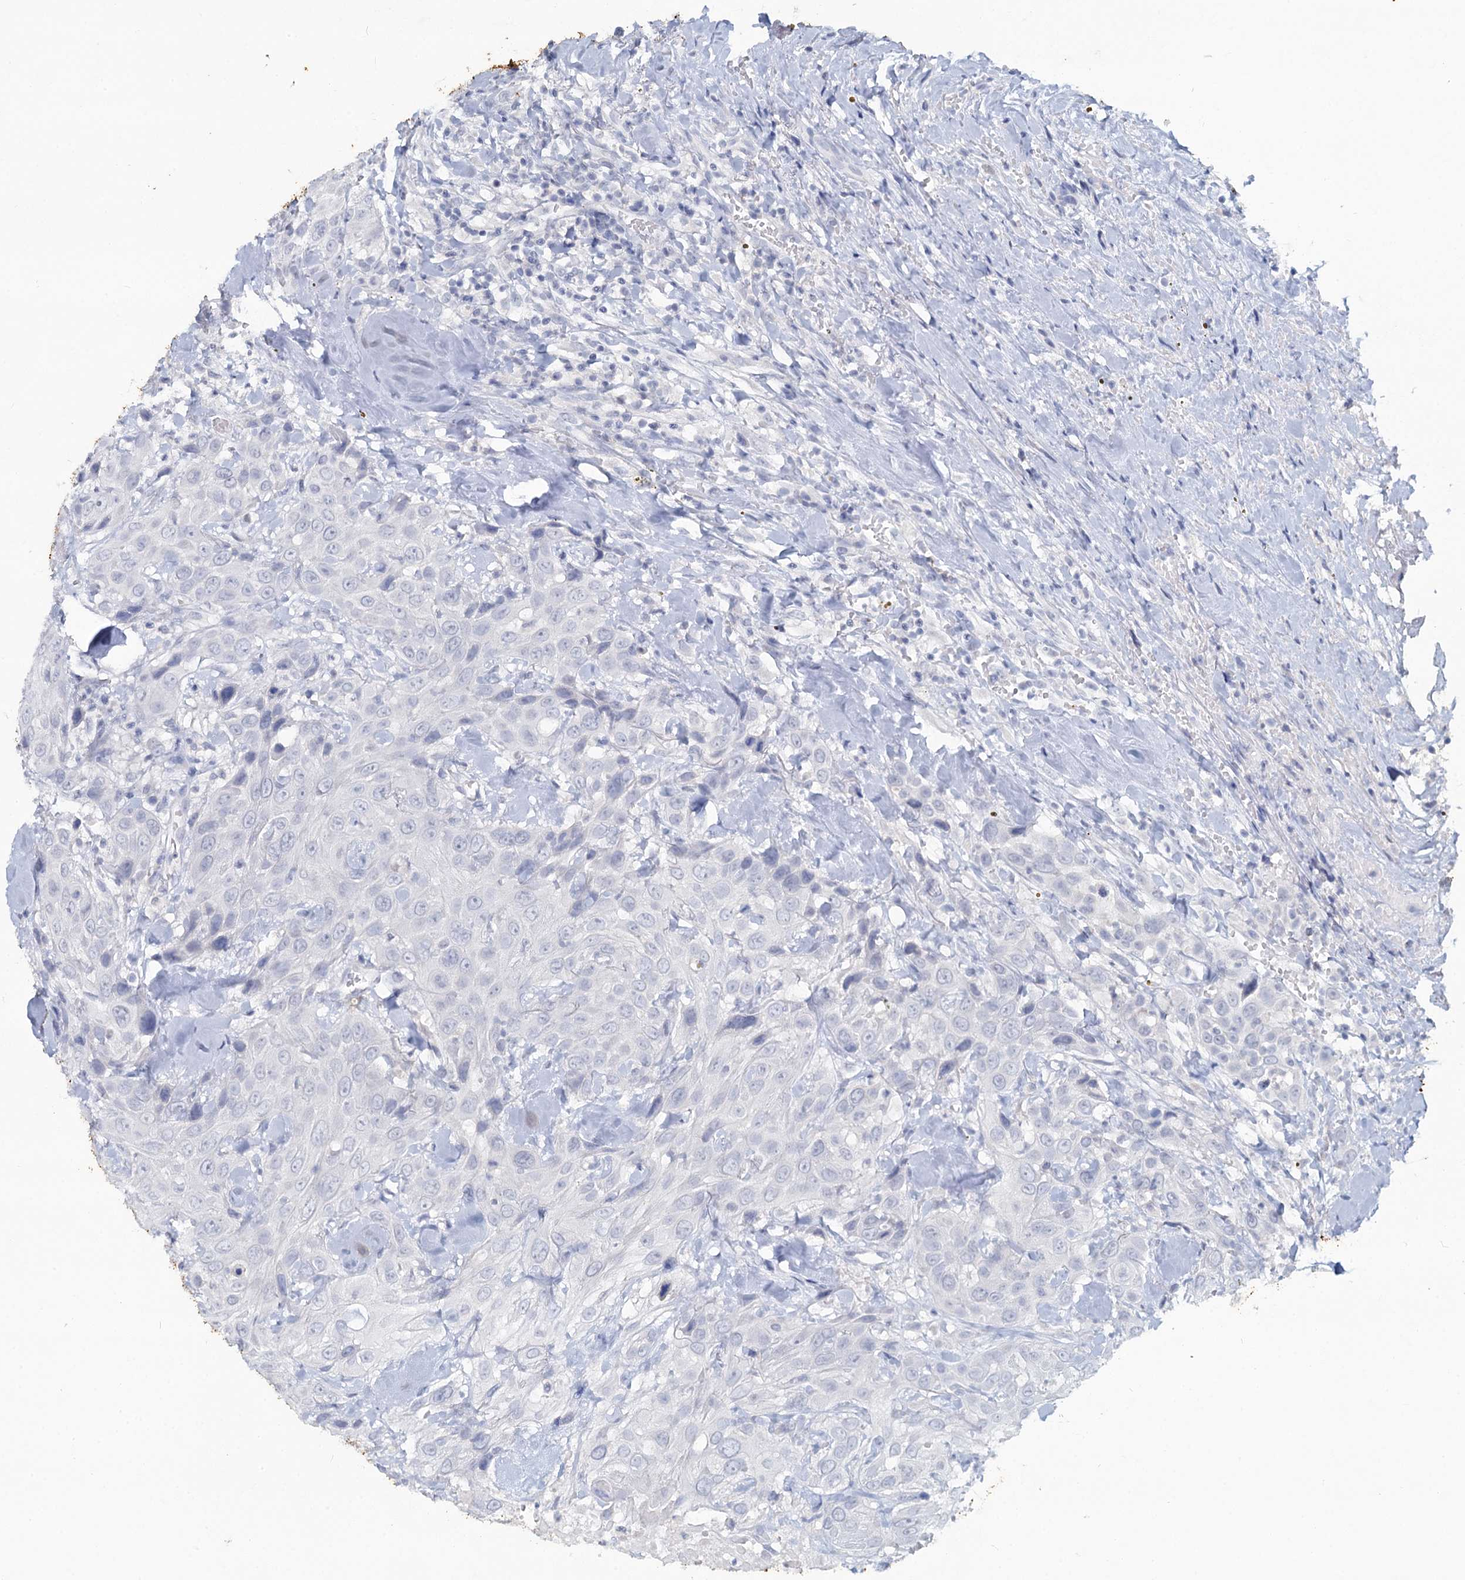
{"staining": {"intensity": "negative", "quantity": "none", "location": "none"}, "tissue": "head and neck cancer", "cell_type": "Tumor cells", "image_type": "cancer", "snomed": [{"axis": "morphology", "description": "Squamous cell carcinoma, NOS"}, {"axis": "topography", "description": "Head-Neck"}], "caption": "Immunohistochemistry (IHC) photomicrograph of neoplastic tissue: human squamous cell carcinoma (head and neck) stained with DAB exhibits no significant protein positivity in tumor cells.", "gene": "CHGA", "patient": {"sex": "male", "age": 81}}